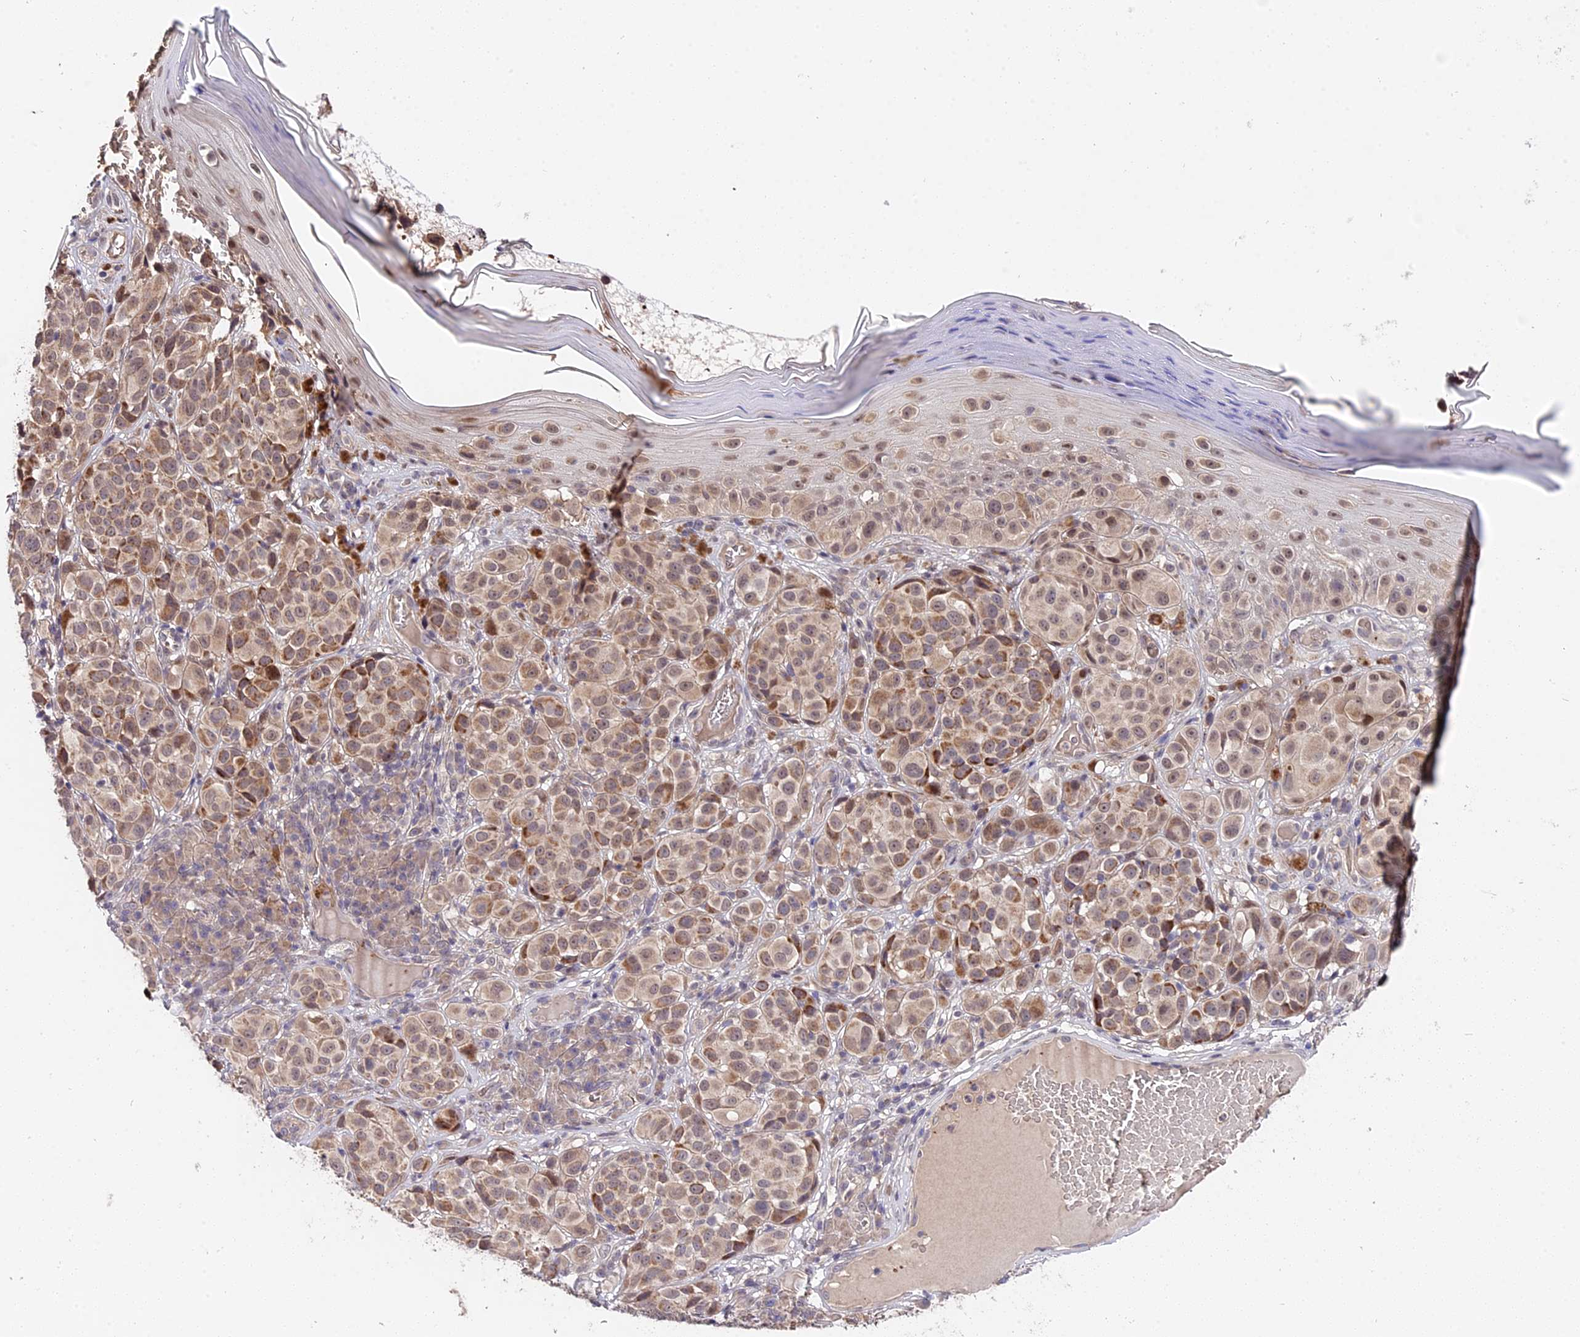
{"staining": {"intensity": "moderate", "quantity": ">75%", "location": "cytoplasmic/membranous,nuclear"}, "tissue": "melanoma", "cell_type": "Tumor cells", "image_type": "cancer", "snomed": [{"axis": "morphology", "description": "Malignant melanoma, NOS"}, {"axis": "topography", "description": "Skin"}], "caption": "The histopathology image exhibits a brown stain indicating the presence of a protein in the cytoplasmic/membranous and nuclear of tumor cells in malignant melanoma.", "gene": "TRMT1", "patient": {"sex": "male", "age": 38}}